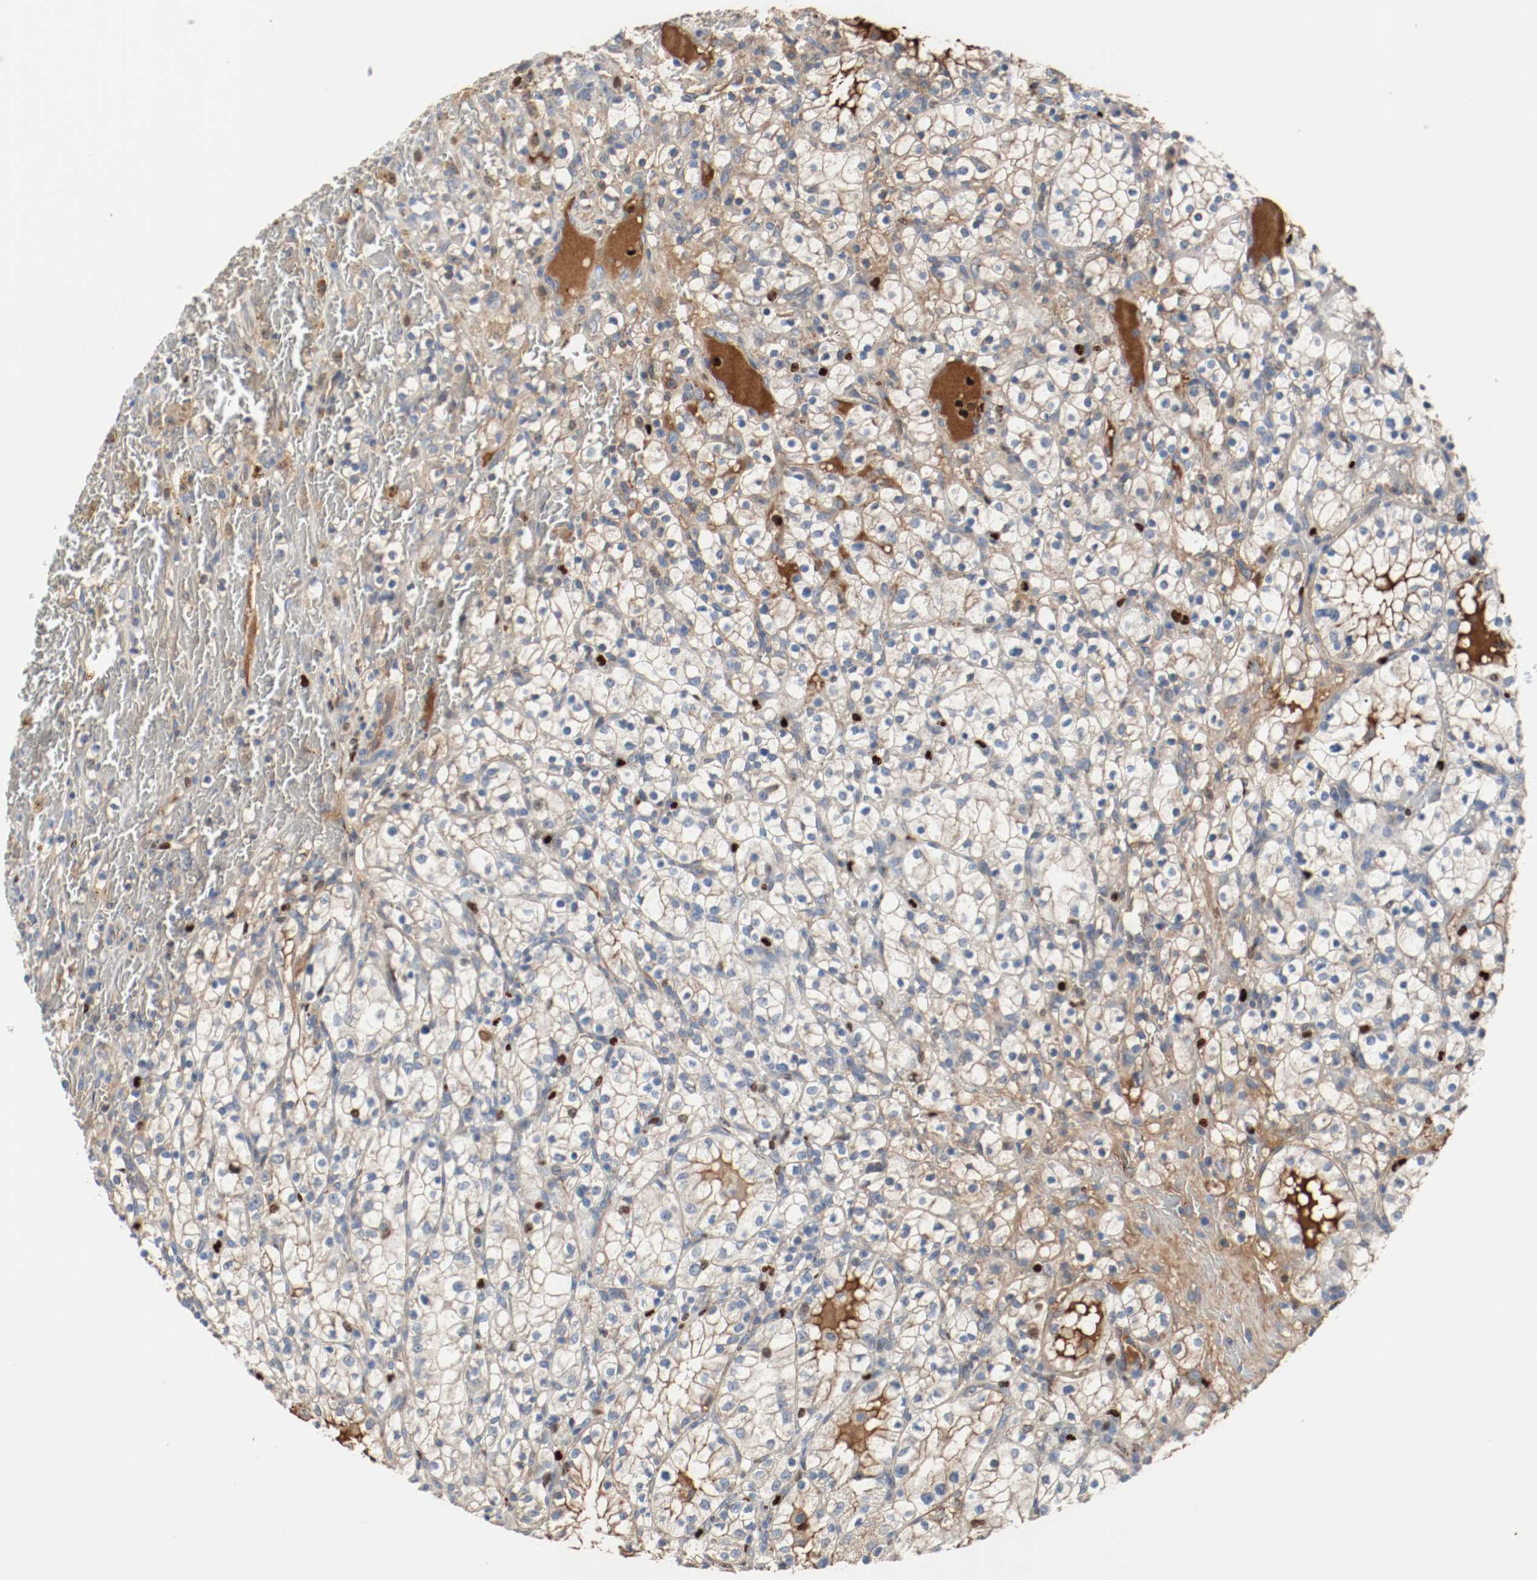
{"staining": {"intensity": "weak", "quantity": "<25%", "location": "cytoplasmic/membranous"}, "tissue": "renal cancer", "cell_type": "Tumor cells", "image_type": "cancer", "snomed": [{"axis": "morphology", "description": "Normal tissue, NOS"}, {"axis": "morphology", "description": "Adenocarcinoma, NOS"}, {"axis": "topography", "description": "Kidney"}], "caption": "An immunohistochemistry (IHC) image of adenocarcinoma (renal) is shown. There is no staining in tumor cells of adenocarcinoma (renal).", "gene": "BLK", "patient": {"sex": "female", "age": 55}}